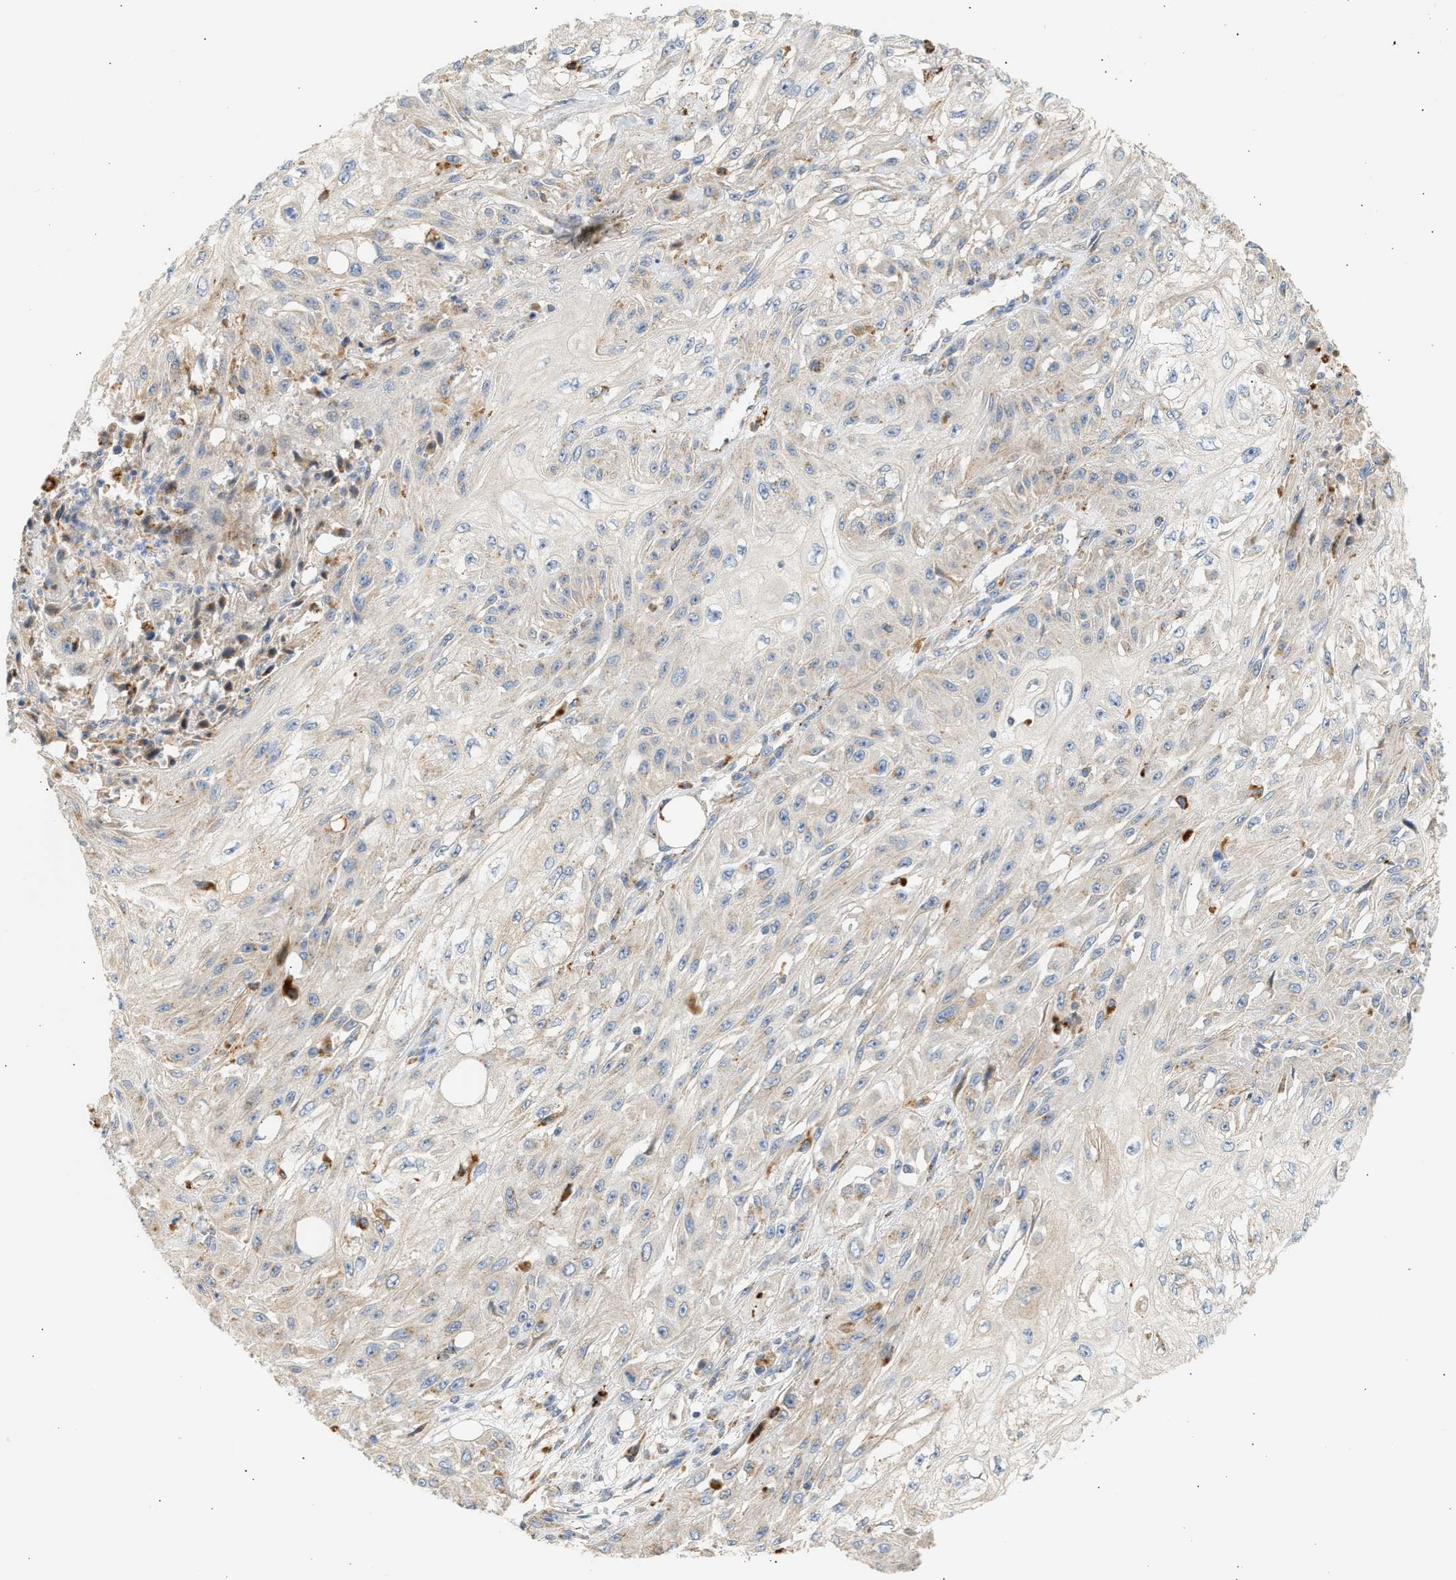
{"staining": {"intensity": "weak", "quantity": "25%-75%", "location": "cytoplasmic/membranous"}, "tissue": "skin cancer", "cell_type": "Tumor cells", "image_type": "cancer", "snomed": [{"axis": "morphology", "description": "Squamous cell carcinoma, NOS"}, {"axis": "morphology", "description": "Squamous cell carcinoma, metastatic, NOS"}, {"axis": "topography", "description": "Skin"}, {"axis": "topography", "description": "Lymph node"}], "caption": "Tumor cells exhibit weak cytoplasmic/membranous staining in approximately 25%-75% of cells in skin cancer (metastatic squamous cell carcinoma). Nuclei are stained in blue.", "gene": "ENTHD1", "patient": {"sex": "male", "age": 75}}